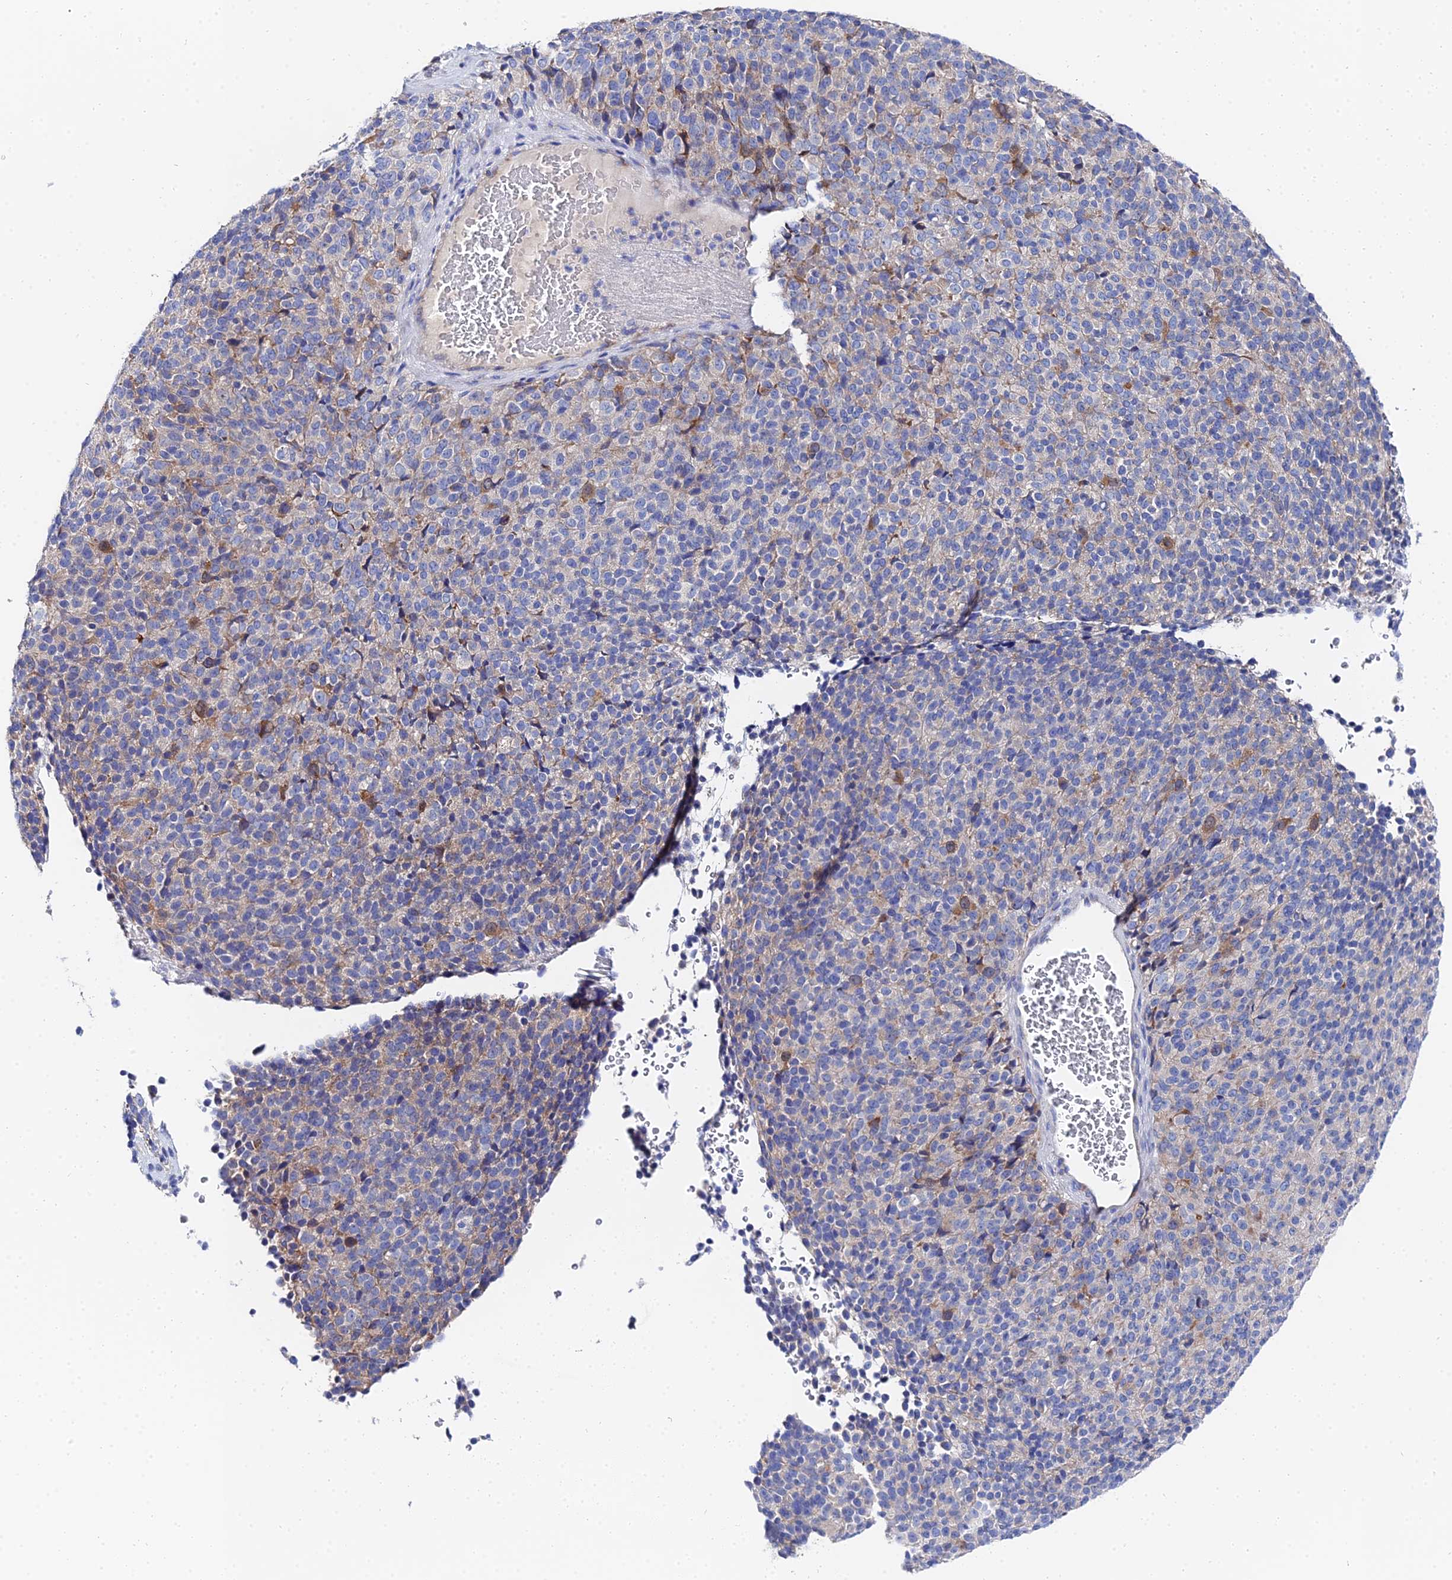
{"staining": {"intensity": "moderate", "quantity": "<25%", "location": "cytoplasmic/membranous"}, "tissue": "melanoma", "cell_type": "Tumor cells", "image_type": "cancer", "snomed": [{"axis": "morphology", "description": "Malignant melanoma, Metastatic site"}, {"axis": "topography", "description": "Brain"}], "caption": "Protein expression analysis of melanoma reveals moderate cytoplasmic/membranous expression in about <25% of tumor cells. The staining was performed using DAB (3,3'-diaminobenzidine), with brown indicating positive protein expression. Nuclei are stained blue with hematoxylin.", "gene": "PTTG1", "patient": {"sex": "female", "age": 56}}